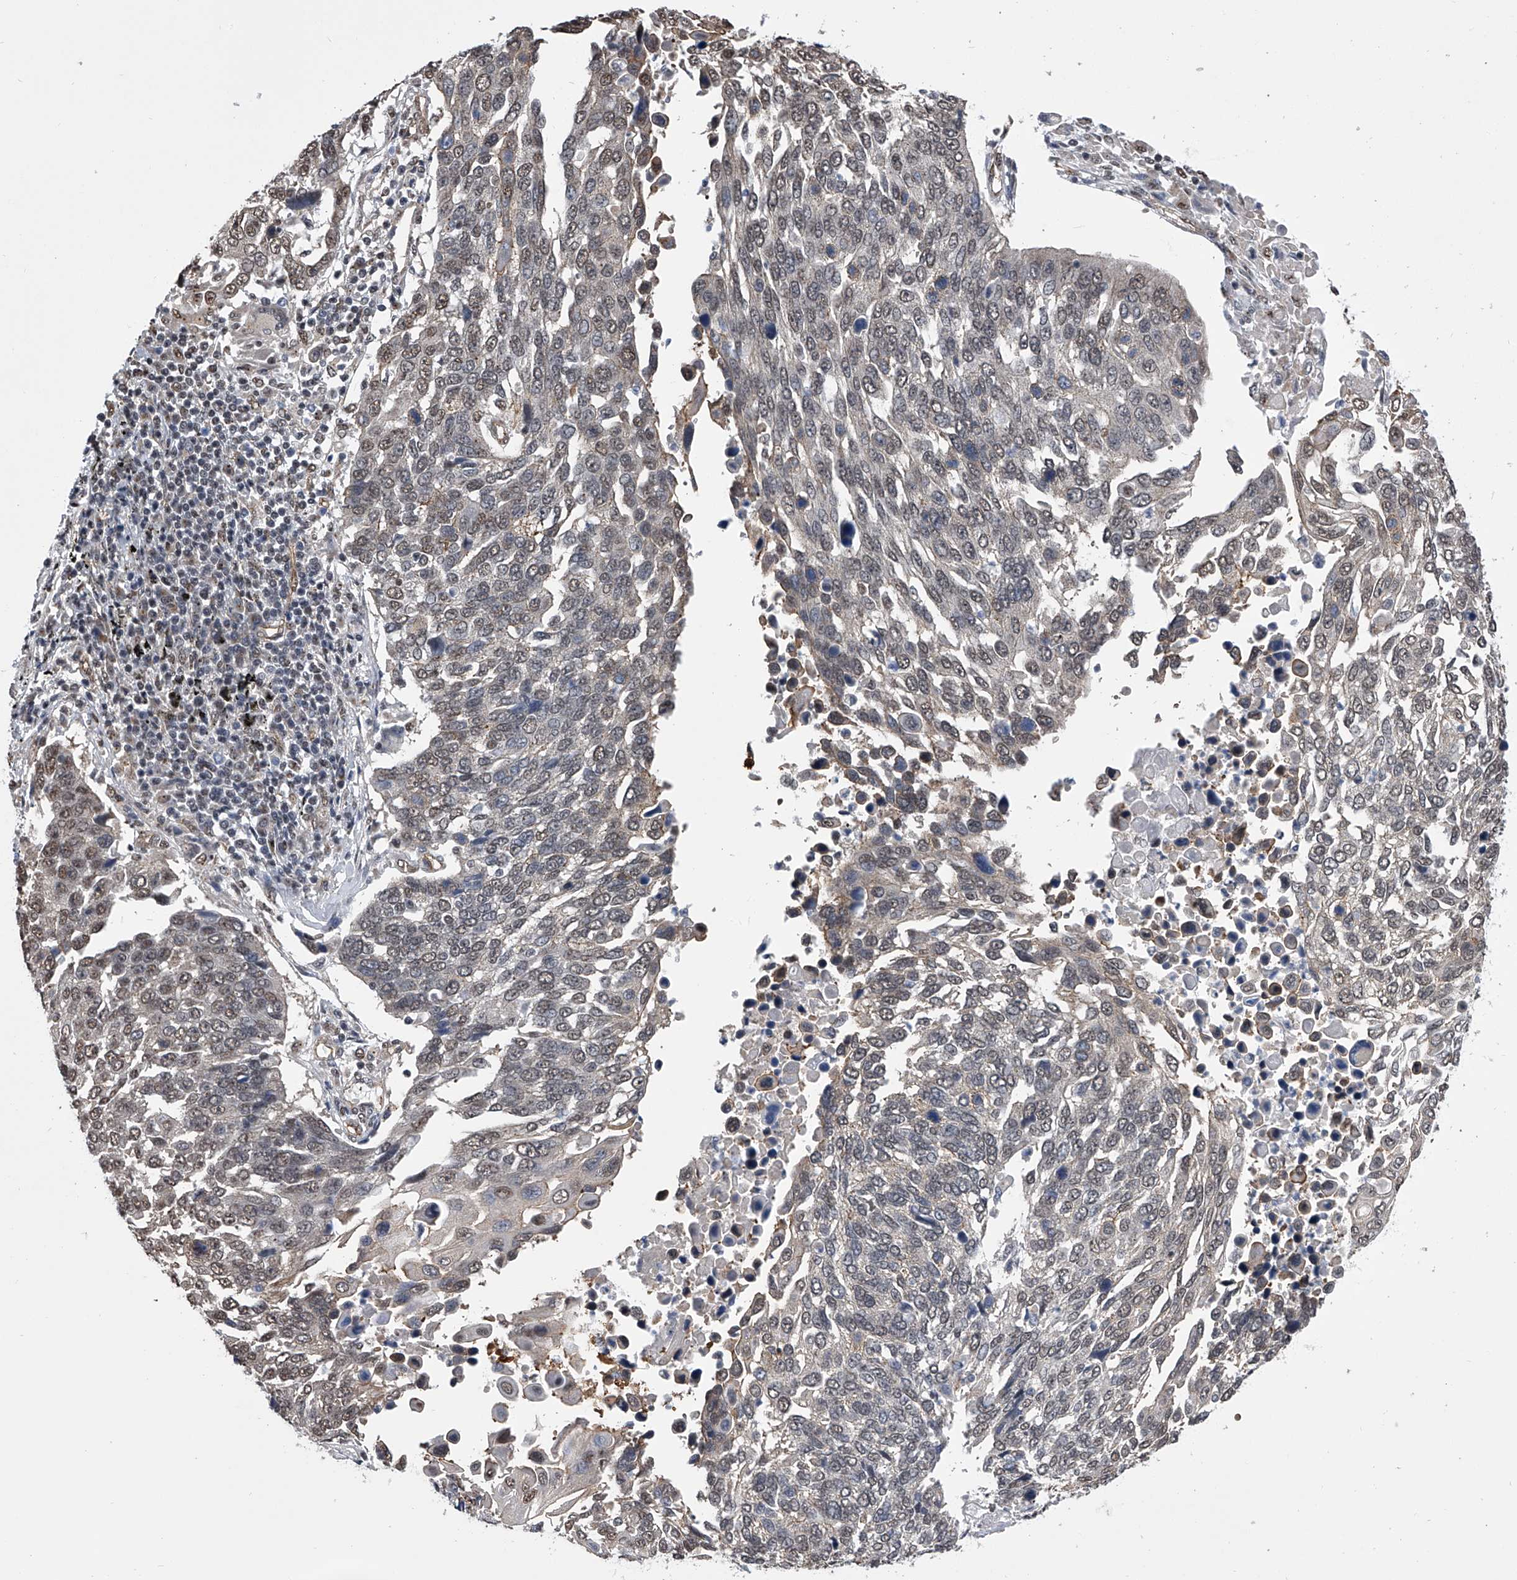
{"staining": {"intensity": "weak", "quantity": "<25%", "location": "nuclear"}, "tissue": "lung cancer", "cell_type": "Tumor cells", "image_type": "cancer", "snomed": [{"axis": "morphology", "description": "Squamous cell carcinoma, NOS"}, {"axis": "topography", "description": "Lung"}], "caption": "This is an IHC micrograph of human lung cancer (squamous cell carcinoma). There is no positivity in tumor cells.", "gene": "ZNF76", "patient": {"sex": "male", "age": 66}}